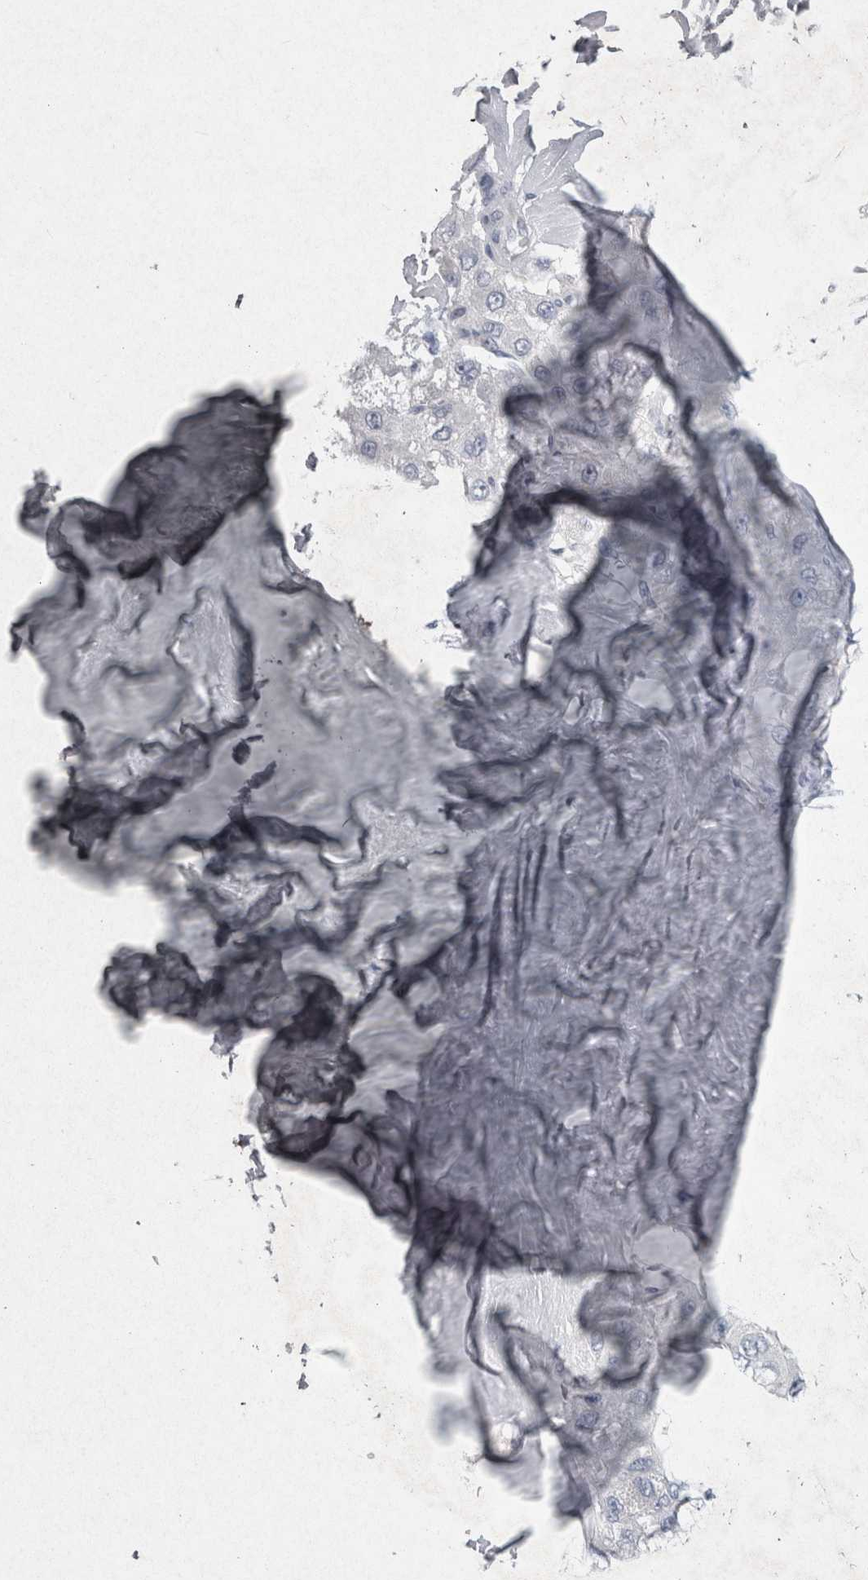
{"staining": {"intensity": "negative", "quantity": "none", "location": "none"}, "tissue": "liver cancer", "cell_type": "Tumor cells", "image_type": "cancer", "snomed": [{"axis": "morphology", "description": "Carcinoma, Hepatocellular, NOS"}, {"axis": "topography", "description": "Liver"}], "caption": "Immunohistochemical staining of human liver cancer (hepatocellular carcinoma) shows no significant staining in tumor cells.", "gene": "PDX1", "patient": {"sex": "male", "age": 80}}